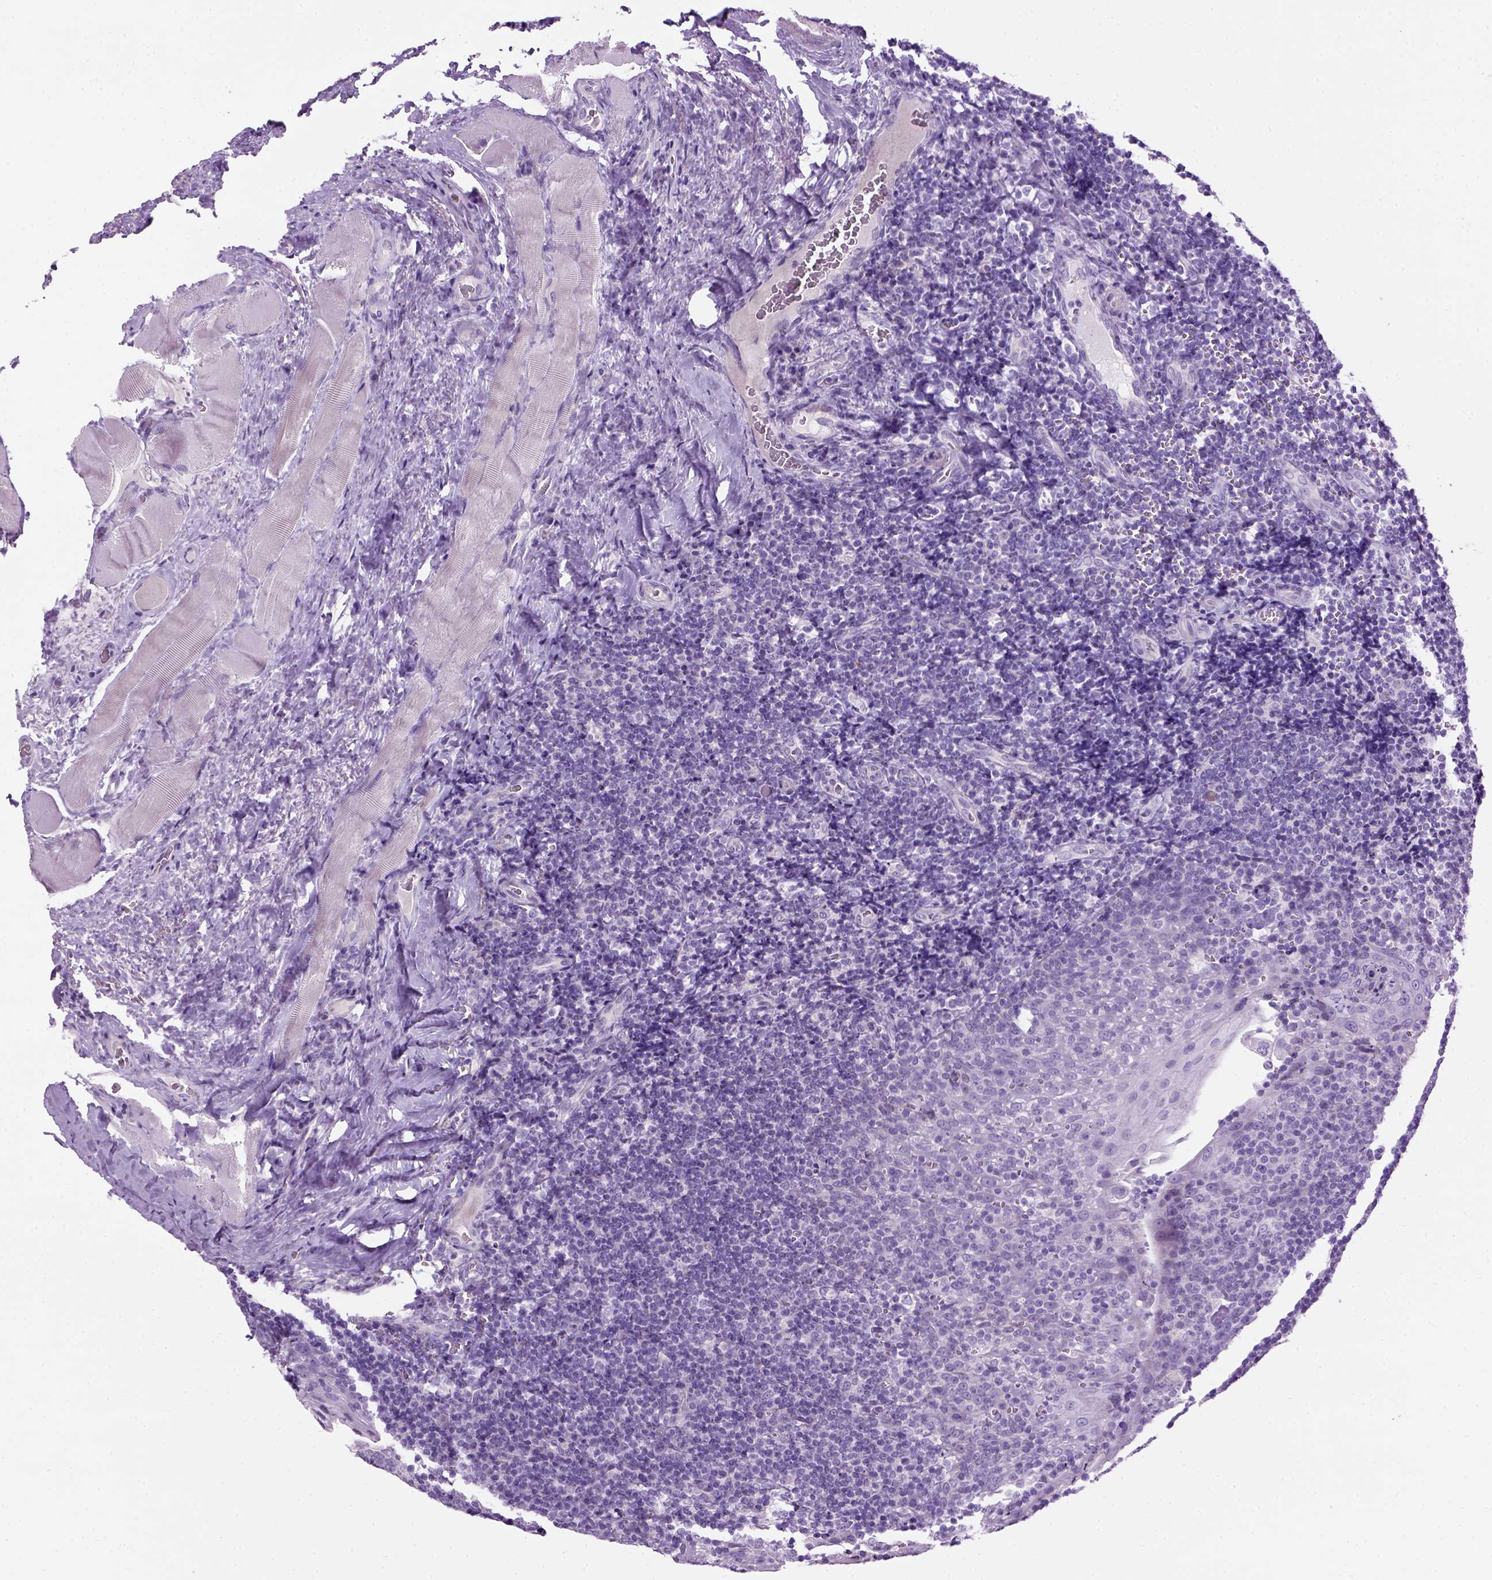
{"staining": {"intensity": "negative", "quantity": "none", "location": "none"}, "tissue": "tonsil", "cell_type": "Germinal center cells", "image_type": "normal", "snomed": [{"axis": "morphology", "description": "Normal tissue, NOS"}, {"axis": "morphology", "description": "Inflammation, NOS"}, {"axis": "topography", "description": "Tonsil"}], "caption": "Immunohistochemistry of benign tonsil shows no staining in germinal center cells.", "gene": "GABRB2", "patient": {"sex": "female", "age": 31}}